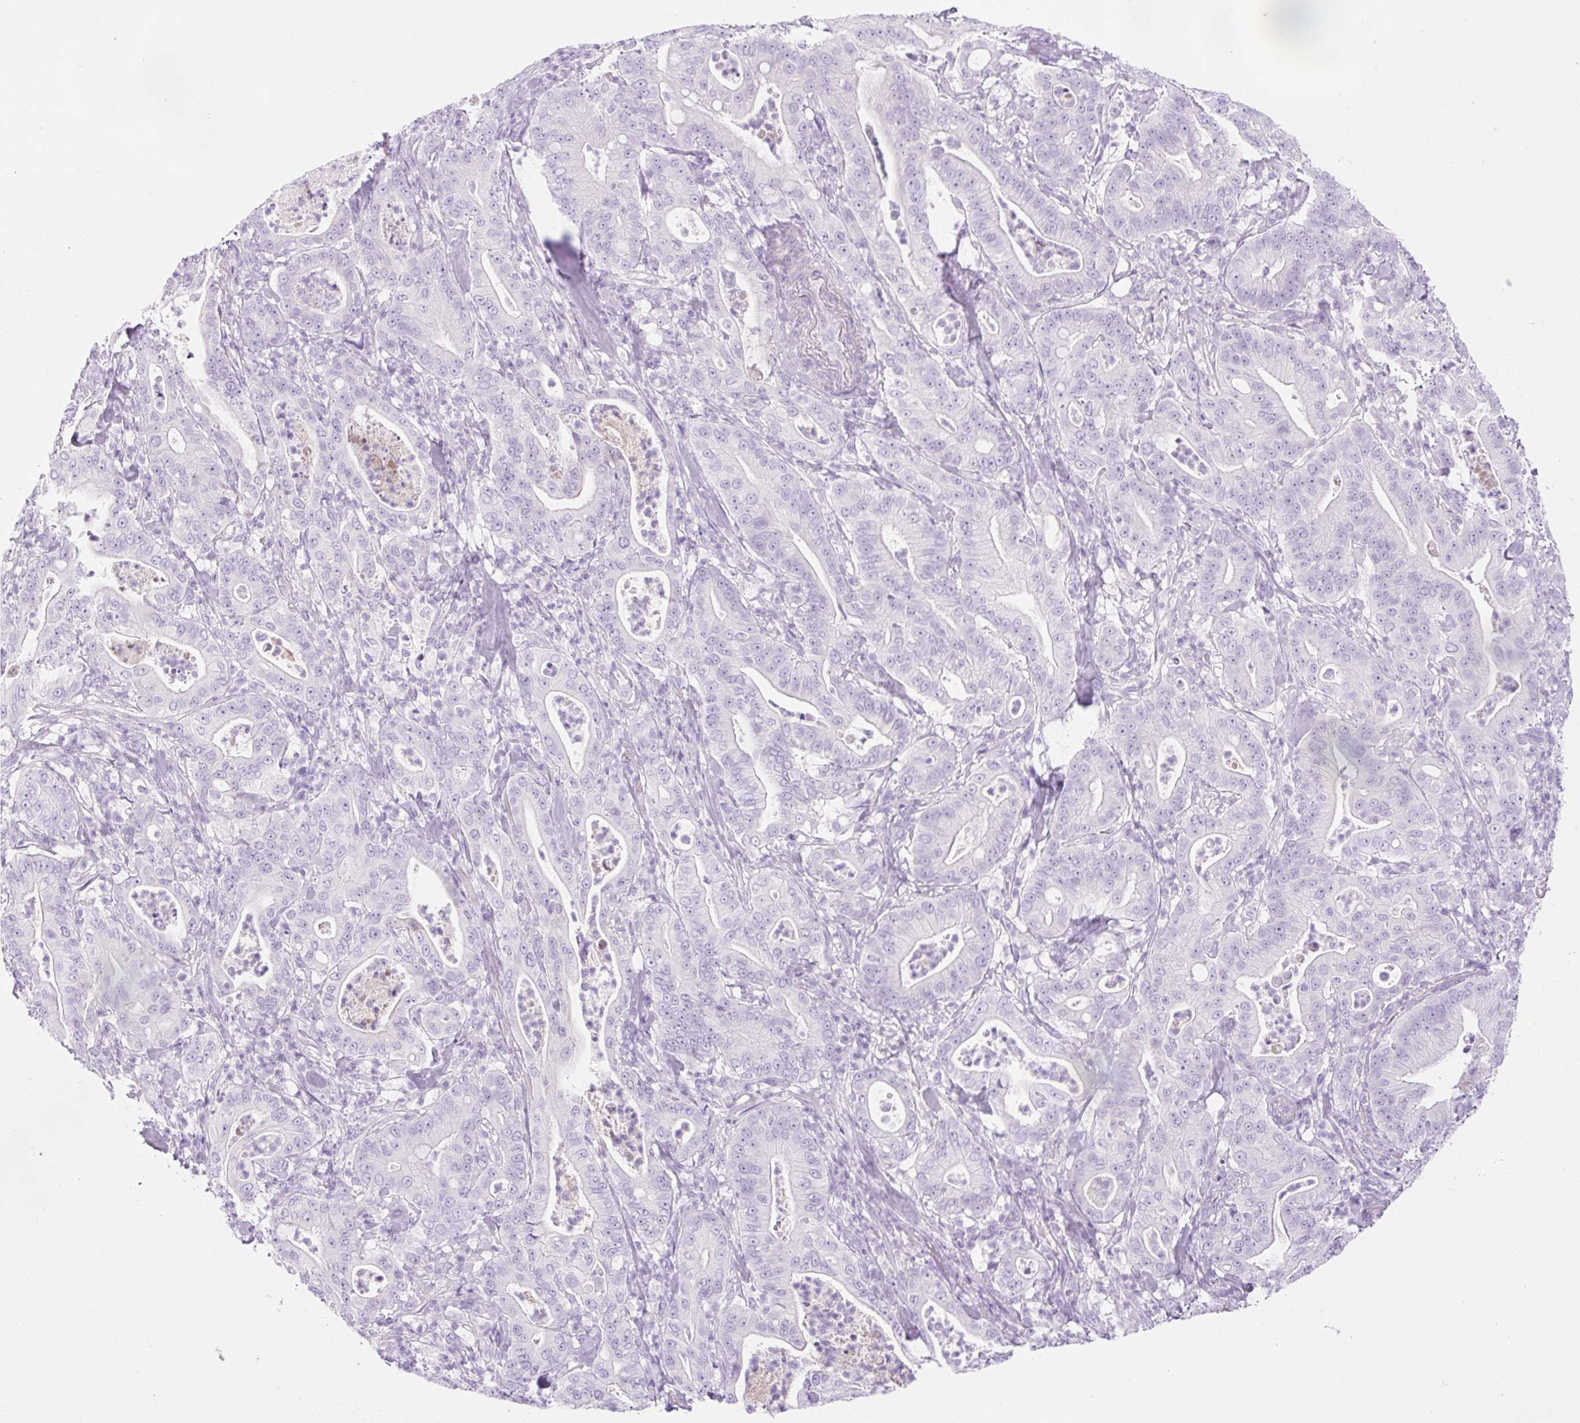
{"staining": {"intensity": "negative", "quantity": "none", "location": "none"}, "tissue": "pancreatic cancer", "cell_type": "Tumor cells", "image_type": "cancer", "snomed": [{"axis": "morphology", "description": "Adenocarcinoma, NOS"}, {"axis": "topography", "description": "Pancreas"}], "caption": "Immunohistochemistry (IHC) of human pancreatic cancer shows no staining in tumor cells.", "gene": "PALM3", "patient": {"sex": "male", "age": 71}}